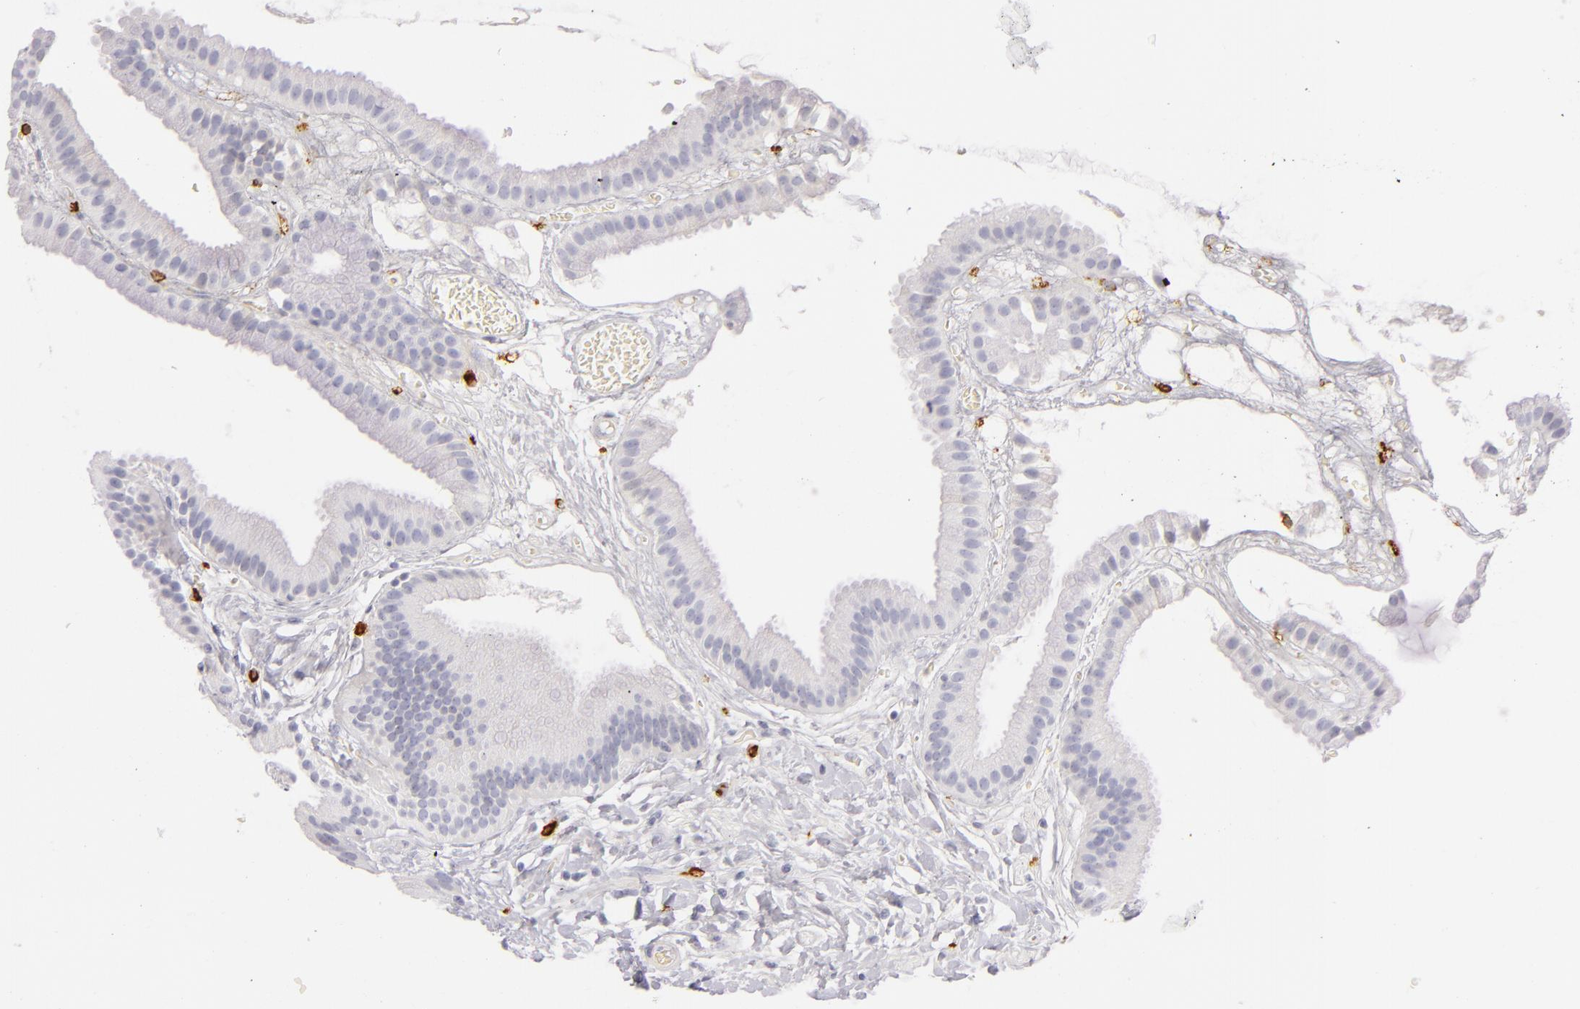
{"staining": {"intensity": "negative", "quantity": "none", "location": "none"}, "tissue": "gallbladder", "cell_type": "Glandular cells", "image_type": "normal", "snomed": [{"axis": "morphology", "description": "Normal tissue, NOS"}, {"axis": "topography", "description": "Gallbladder"}], "caption": "There is no significant positivity in glandular cells of gallbladder.", "gene": "TPSD1", "patient": {"sex": "female", "age": 63}}